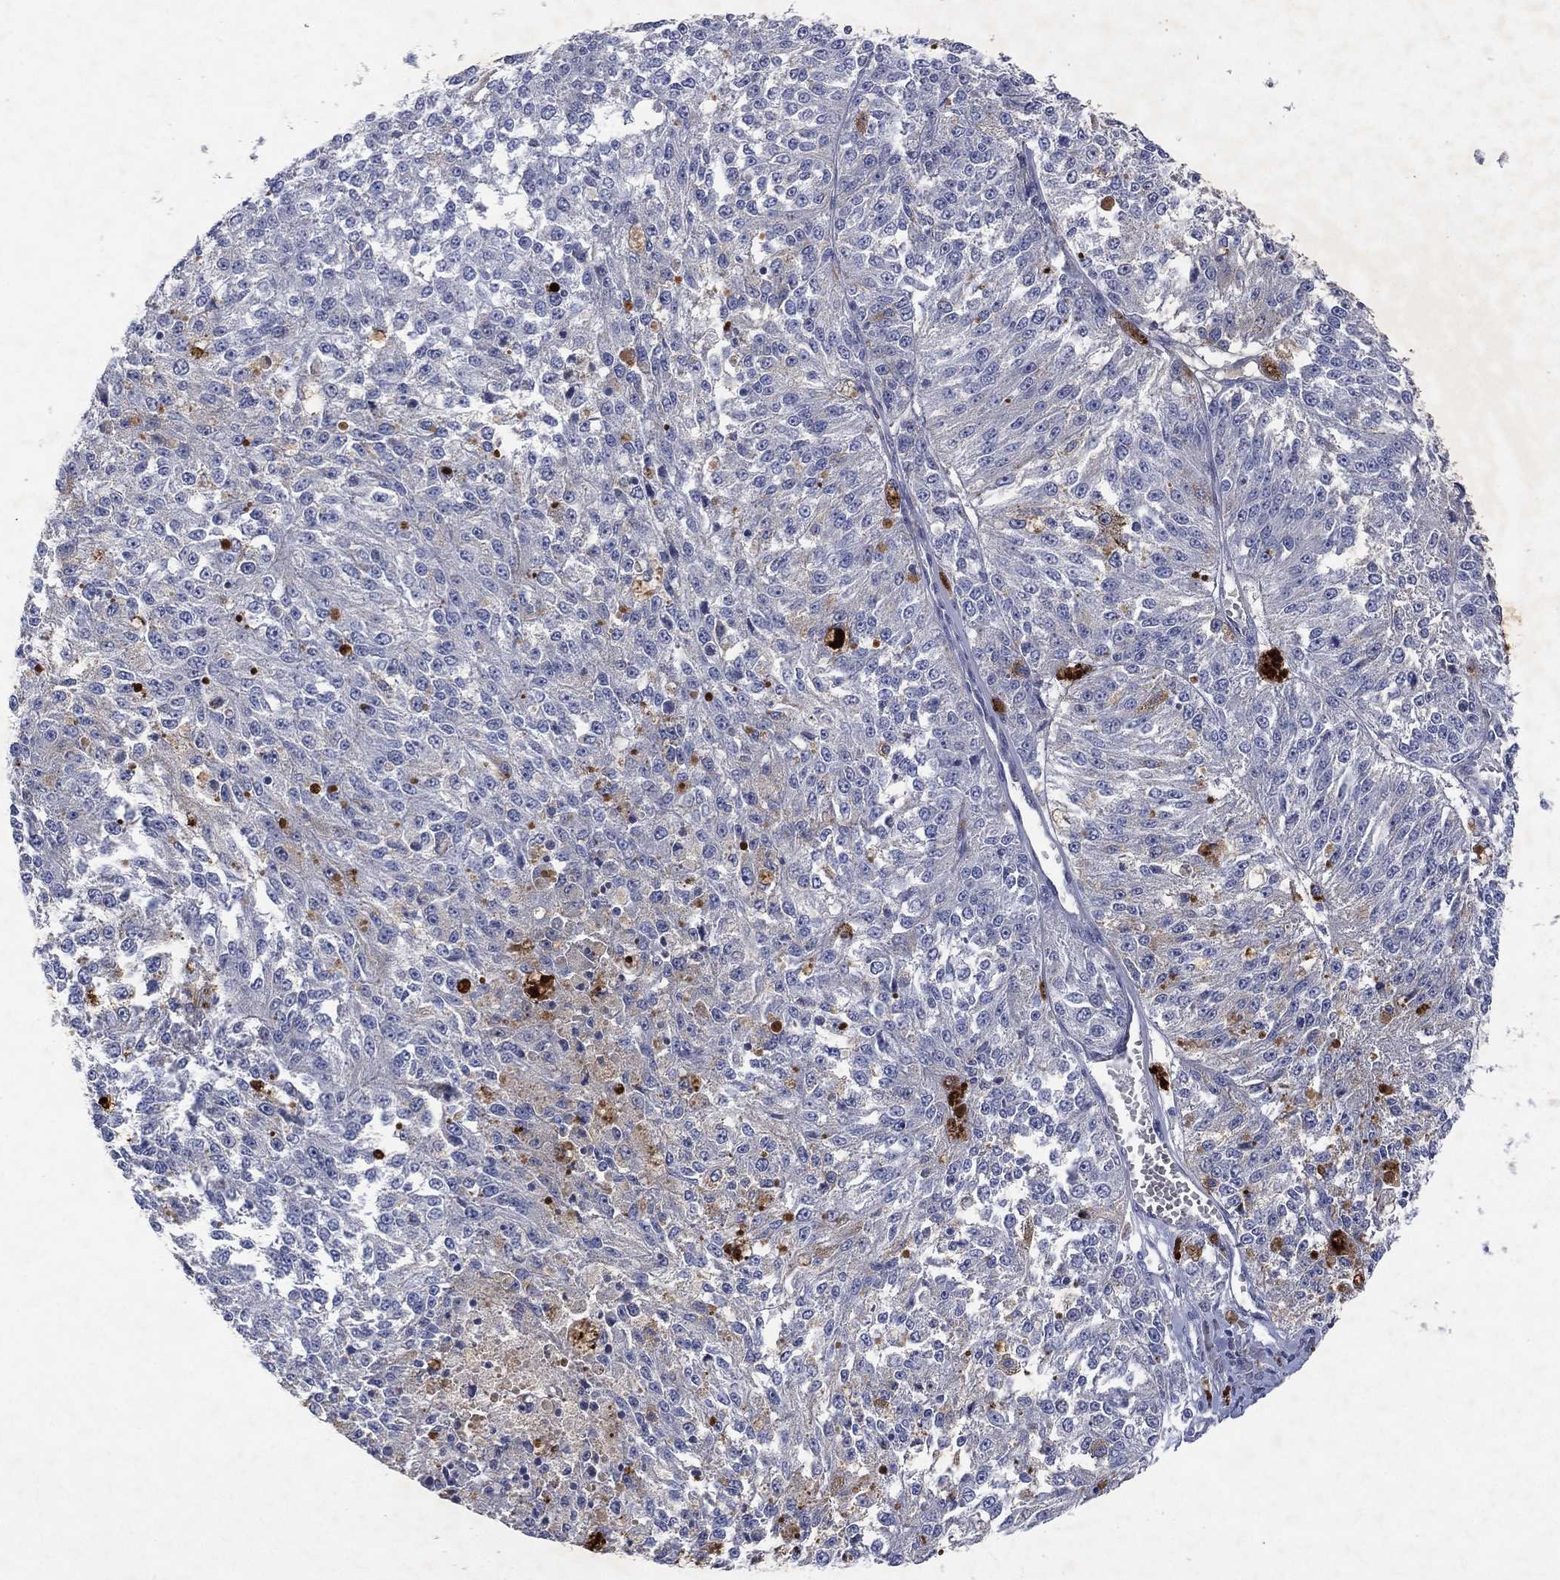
{"staining": {"intensity": "negative", "quantity": "none", "location": "none"}, "tissue": "melanoma", "cell_type": "Tumor cells", "image_type": "cancer", "snomed": [{"axis": "morphology", "description": "Malignant melanoma, Metastatic site"}, {"axis": "topography", "description": "Lymph node"}], "caption": "DAB immunohistochemical staining of human melanoma shows no significant staining in tumor cells.", "gene": "FLI1", "patient": {"sex": "female", "age": 64}}